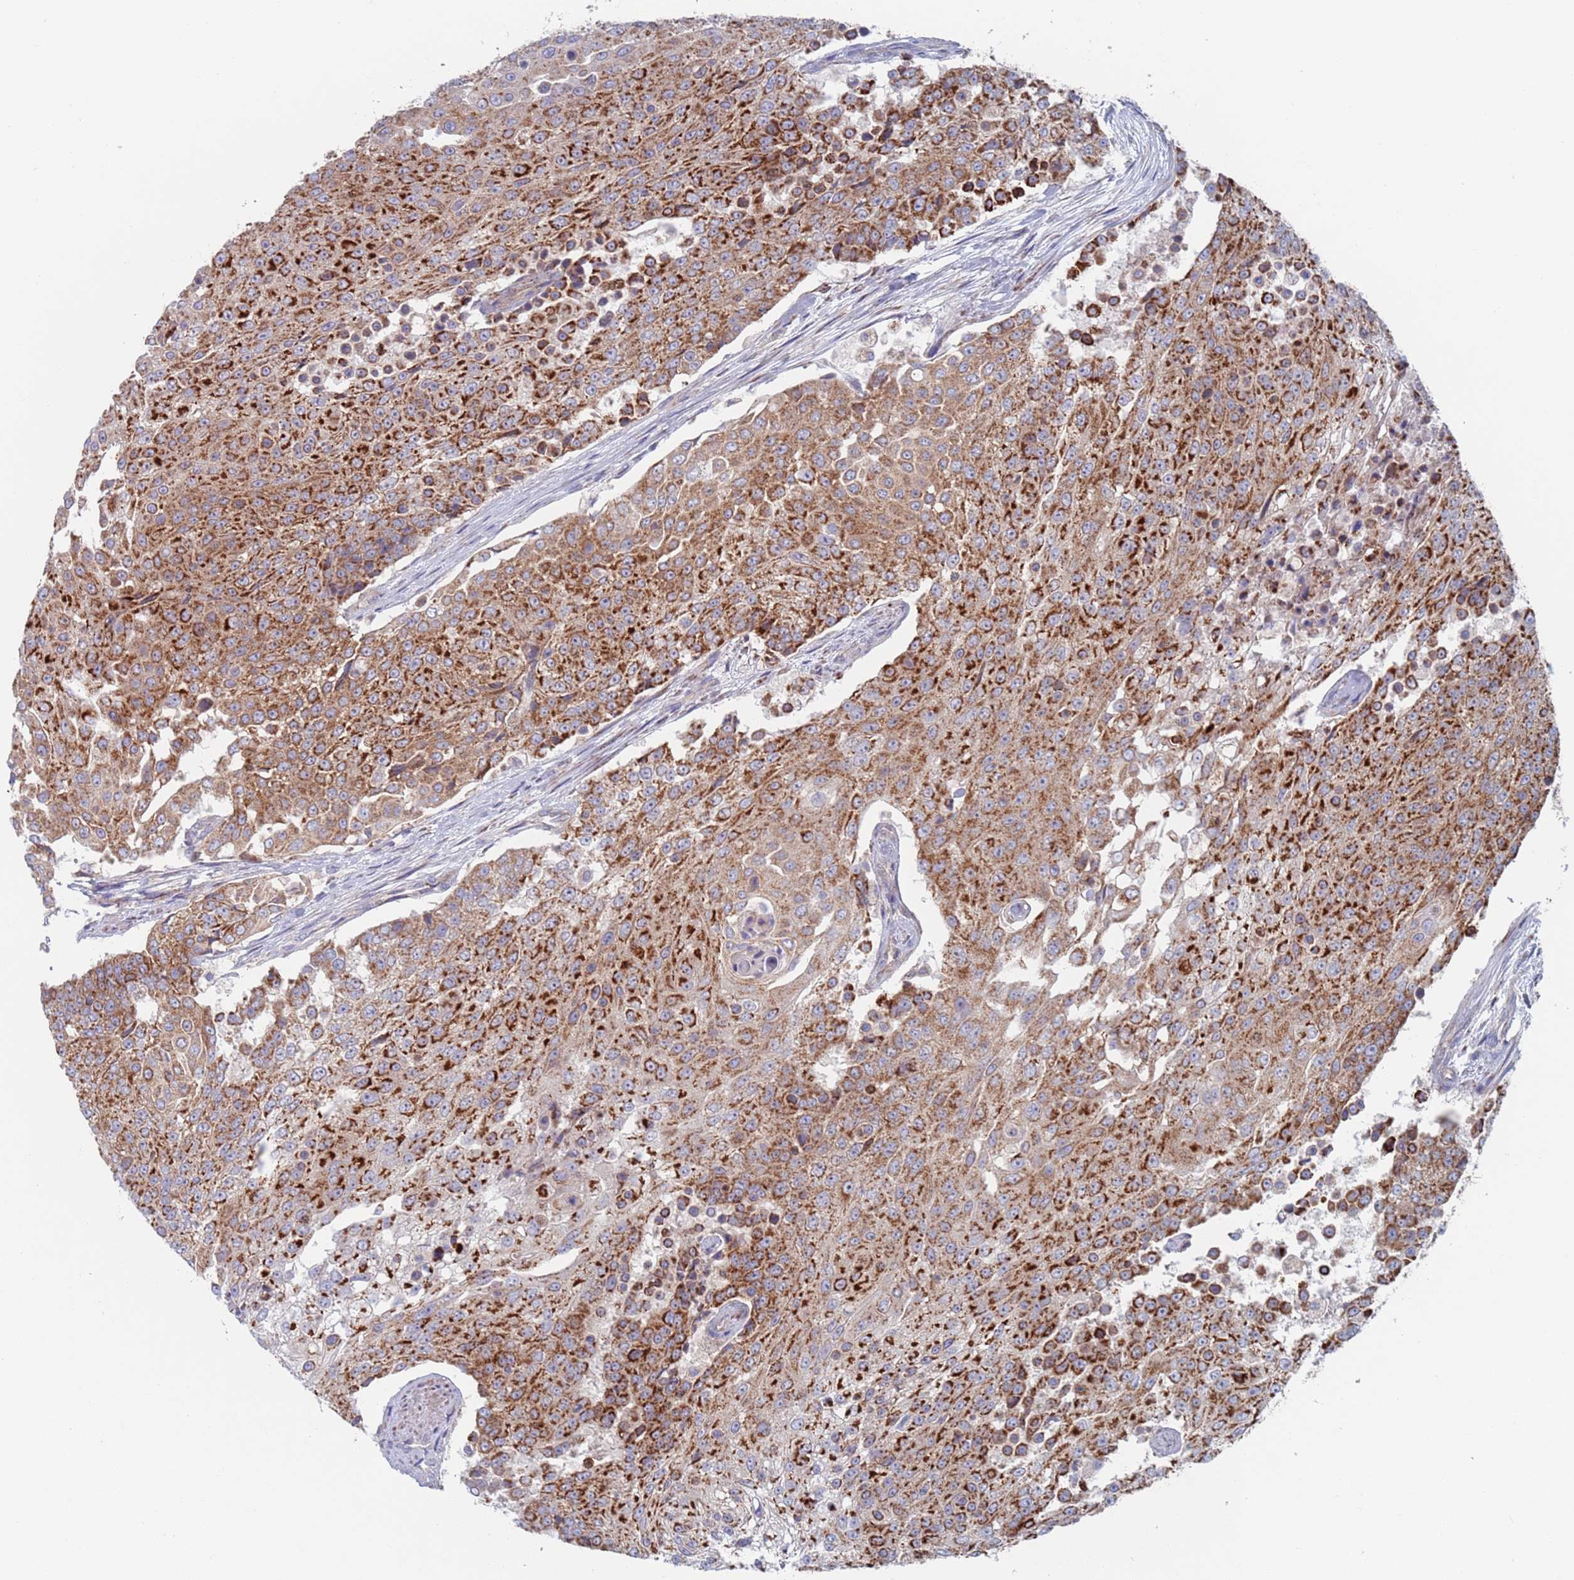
{"staining": {"intensity": "strong", "quantity": ">75%", "location": "cytoplasmic/membranous"}, "tissue": "urothelial cancer", "cell_type": "Tumor cells", "image_type": "cancer", "snomed": [{"axis": "morphology", "description": "Urothelial carcinoma, High grade"}, {"axis": "topography", "description": "Urinary bladder"}], "caption": "This is a micrograph of immunohistochemistry (IHC) staining of urothelial cancer, which shows strong positivity in the cytoplasmic/membranous of tumor cells.", "gene": "CHCHD6", "patient": {"sex": "female", "age": 63}}